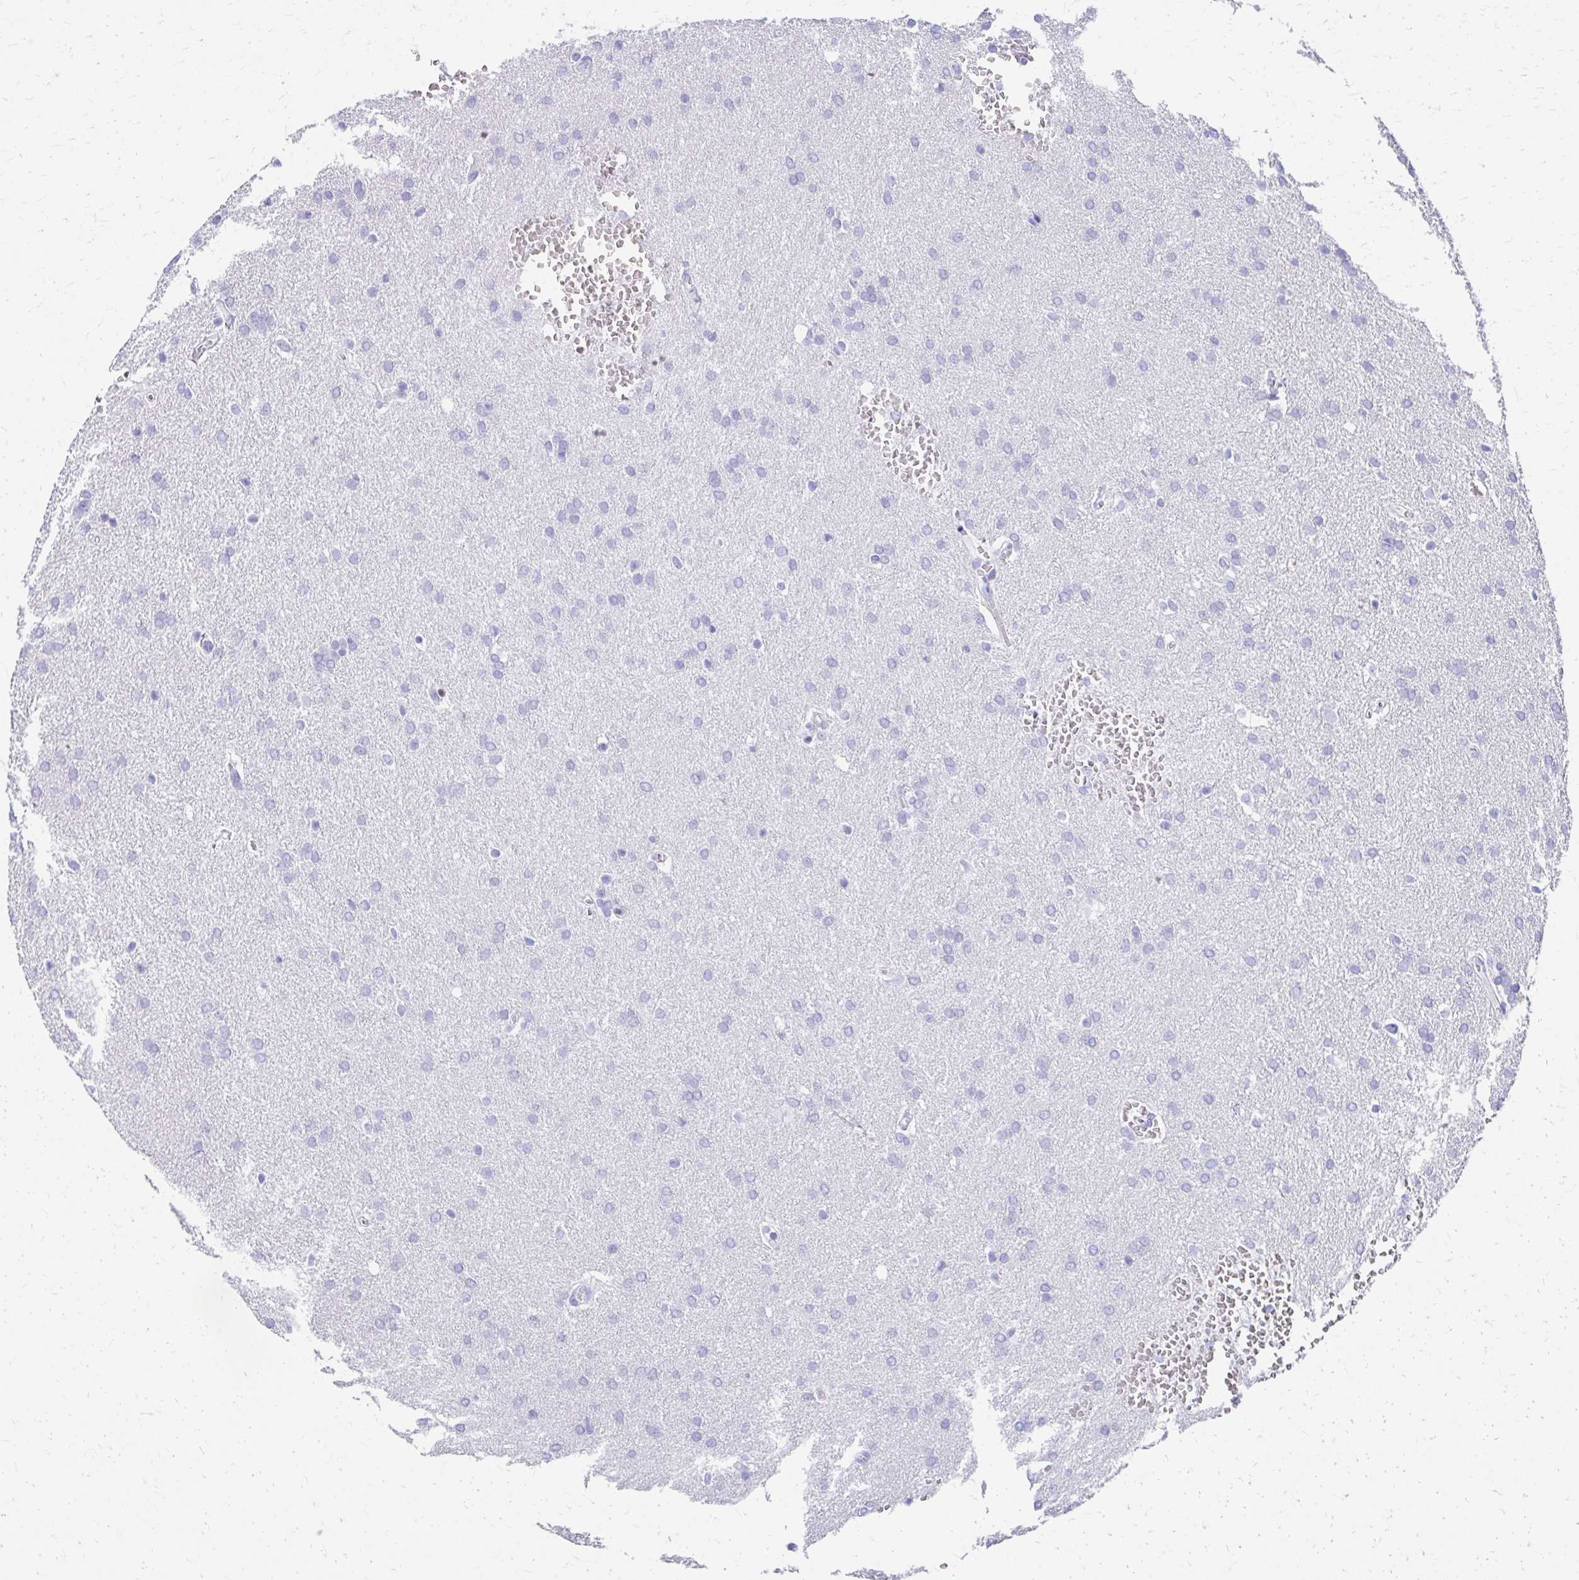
{"staining": {"intensity": "negative", "quantity": "none", "location": "none"}, "tissue": "glioma", "cell_type": "Tumor cells", "image_type": "cancer", "snomed": [{"axis": "morphology", "description": "Glioma, malignant, Low grade"}, {"axis": "topography", "description": "Brain"}], "caption": "This is a micrograph of IHC staining of glioma, which shows no expression in tumor cells.", "gene": "RUNX3", "patient": {"sex": "female", "age": 33}}